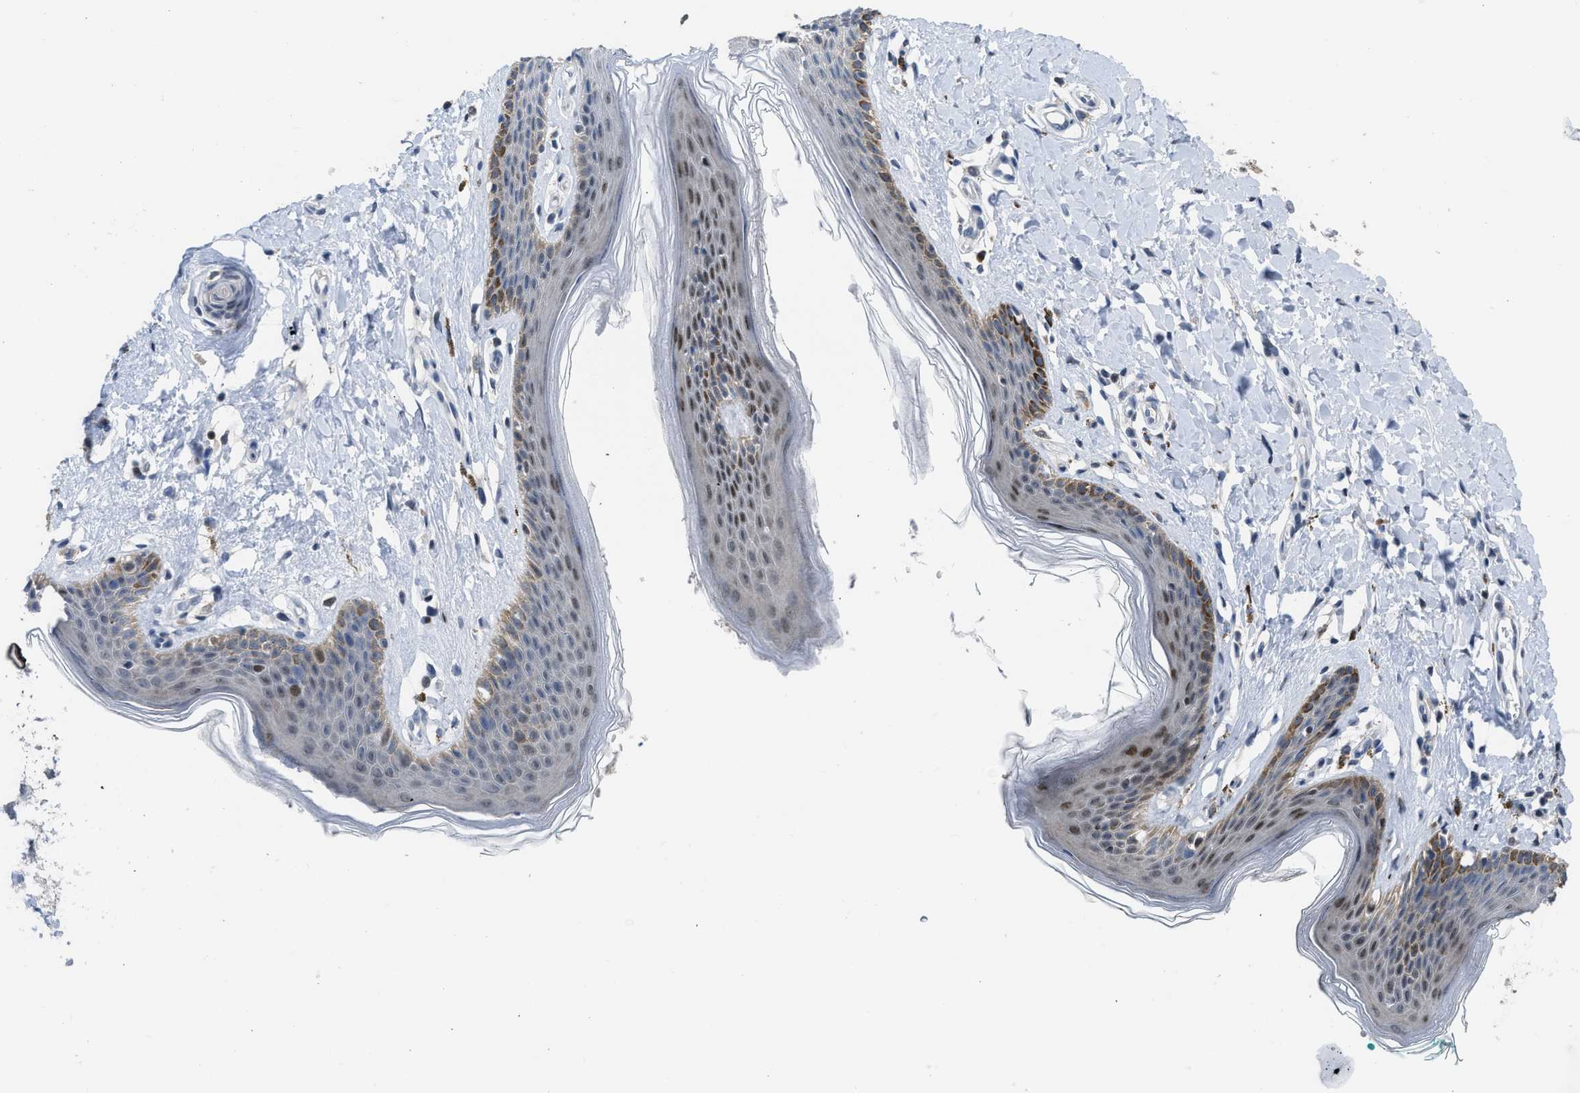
{"staining": {"intensity": "moderate", "quantity": "<25%", "location": "cytoplasmic/membranous,nuclear"}, "tissue": "skin", "cell_type": "Epidermal cells", "image_type": "normal", "snomed": [{"axis": "morphology", "description": "Normal tissue, NOS"}, {"axis": "topography", "description": "Vulva"}], "caption": "Protein analysis of normal skin shows moderate cytoplasmic/membranous,nuclear positivity in approximately <25% of epidermal cells.", "gene": "SETDB1", "patient": {"sex": "female", "age": 66}}